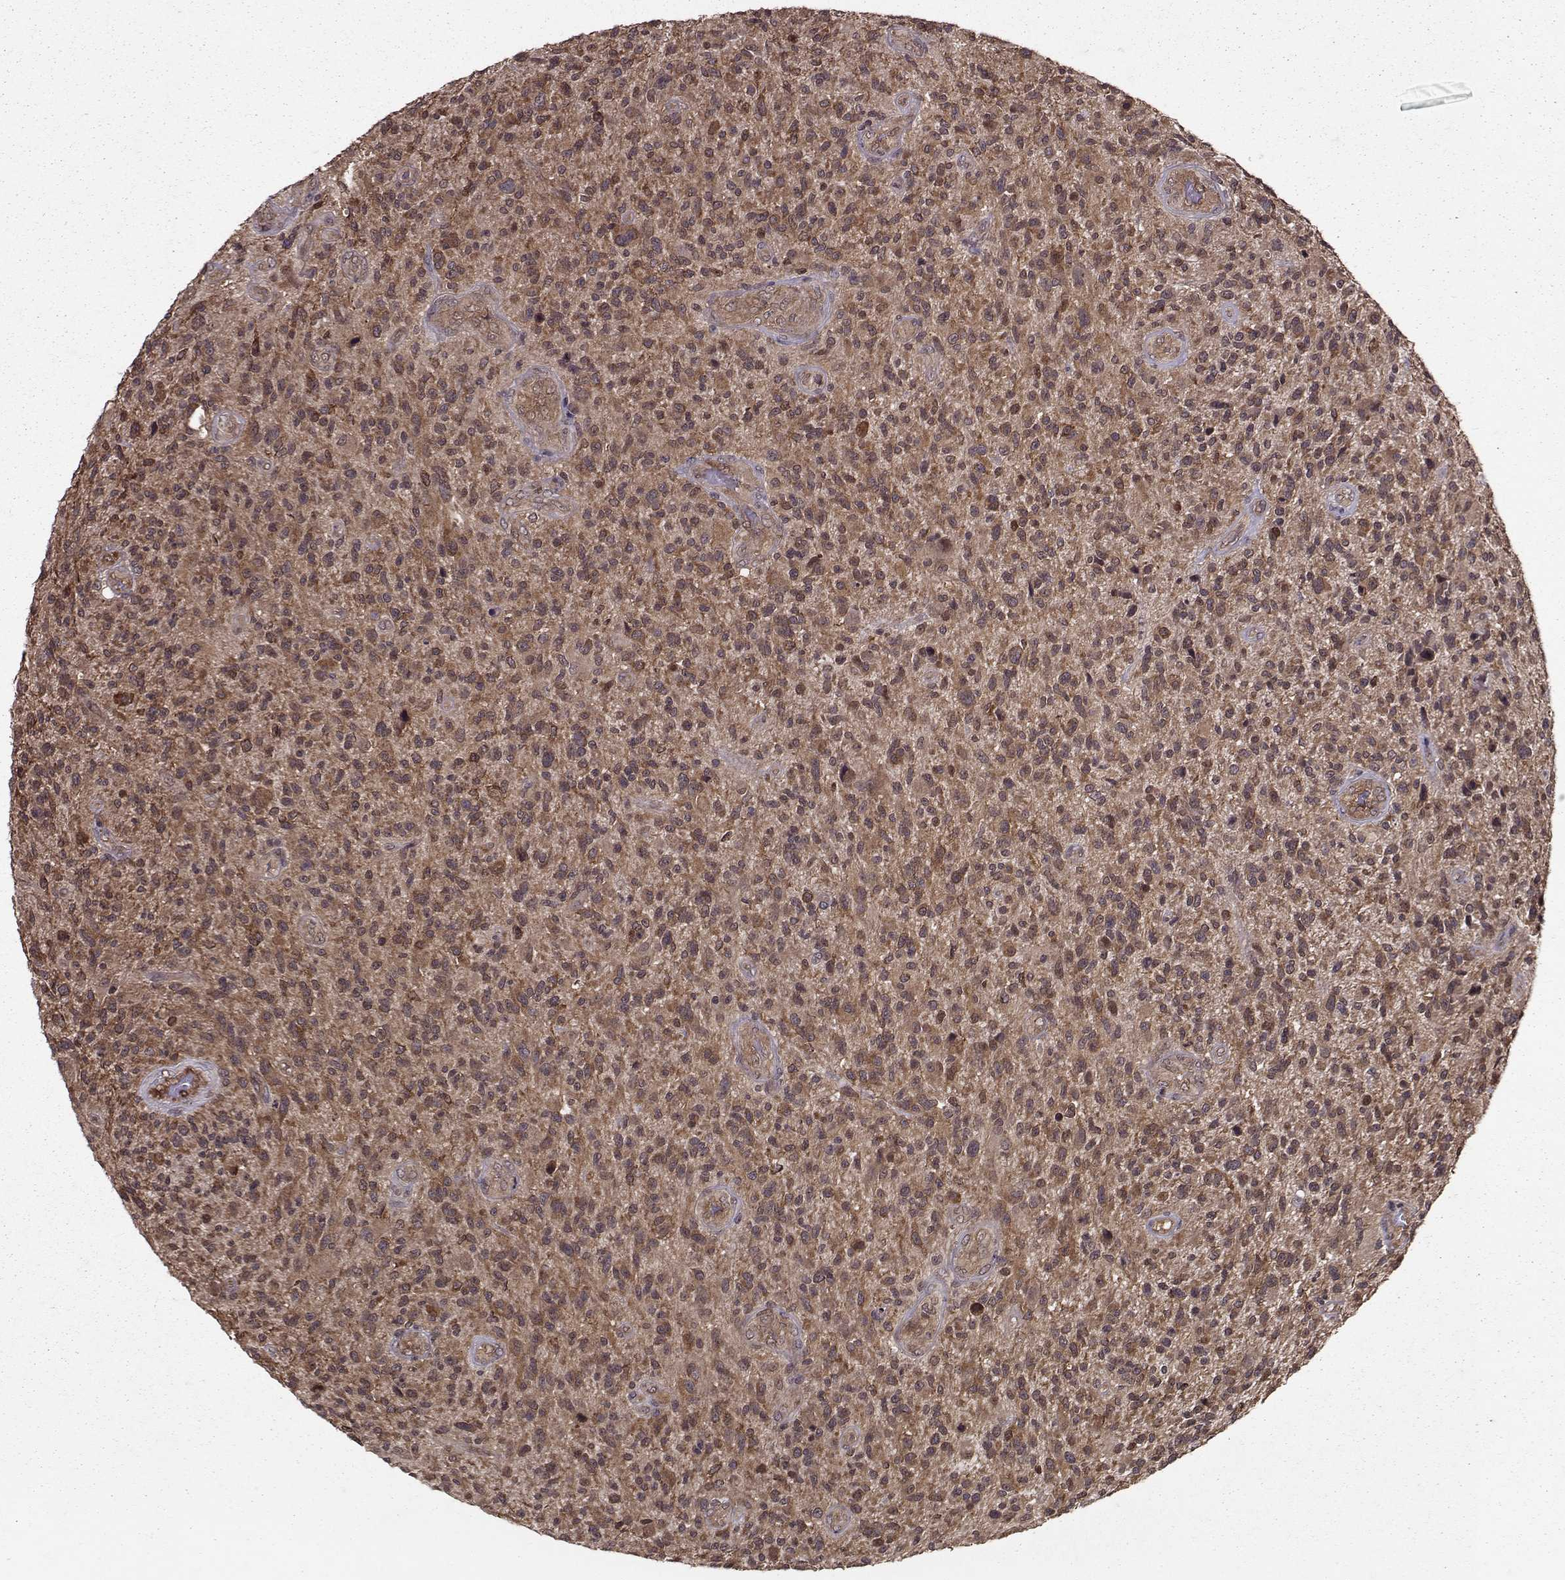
{"staining": {"intensity": "negative", "quantity": "none", "location": "none"}, "tissue": "glioma", "cell_type": "Tumor cells", "image_type": "cancer", "snomed": [{"axis": "morphology", "description": "Glioma, malignant, High grade"}, {"axis": "topography", "description": "Brain"}], "caption": "The IHC micrograph has no significant positivity in tumor cells of malignant glioma (high-grade) tissue. (Immunohistochemistry (ihc), brightfield microscopy, high magnification).", "gene": "PPP2R2A", "patient": {"sex": "male", "age": 47}}